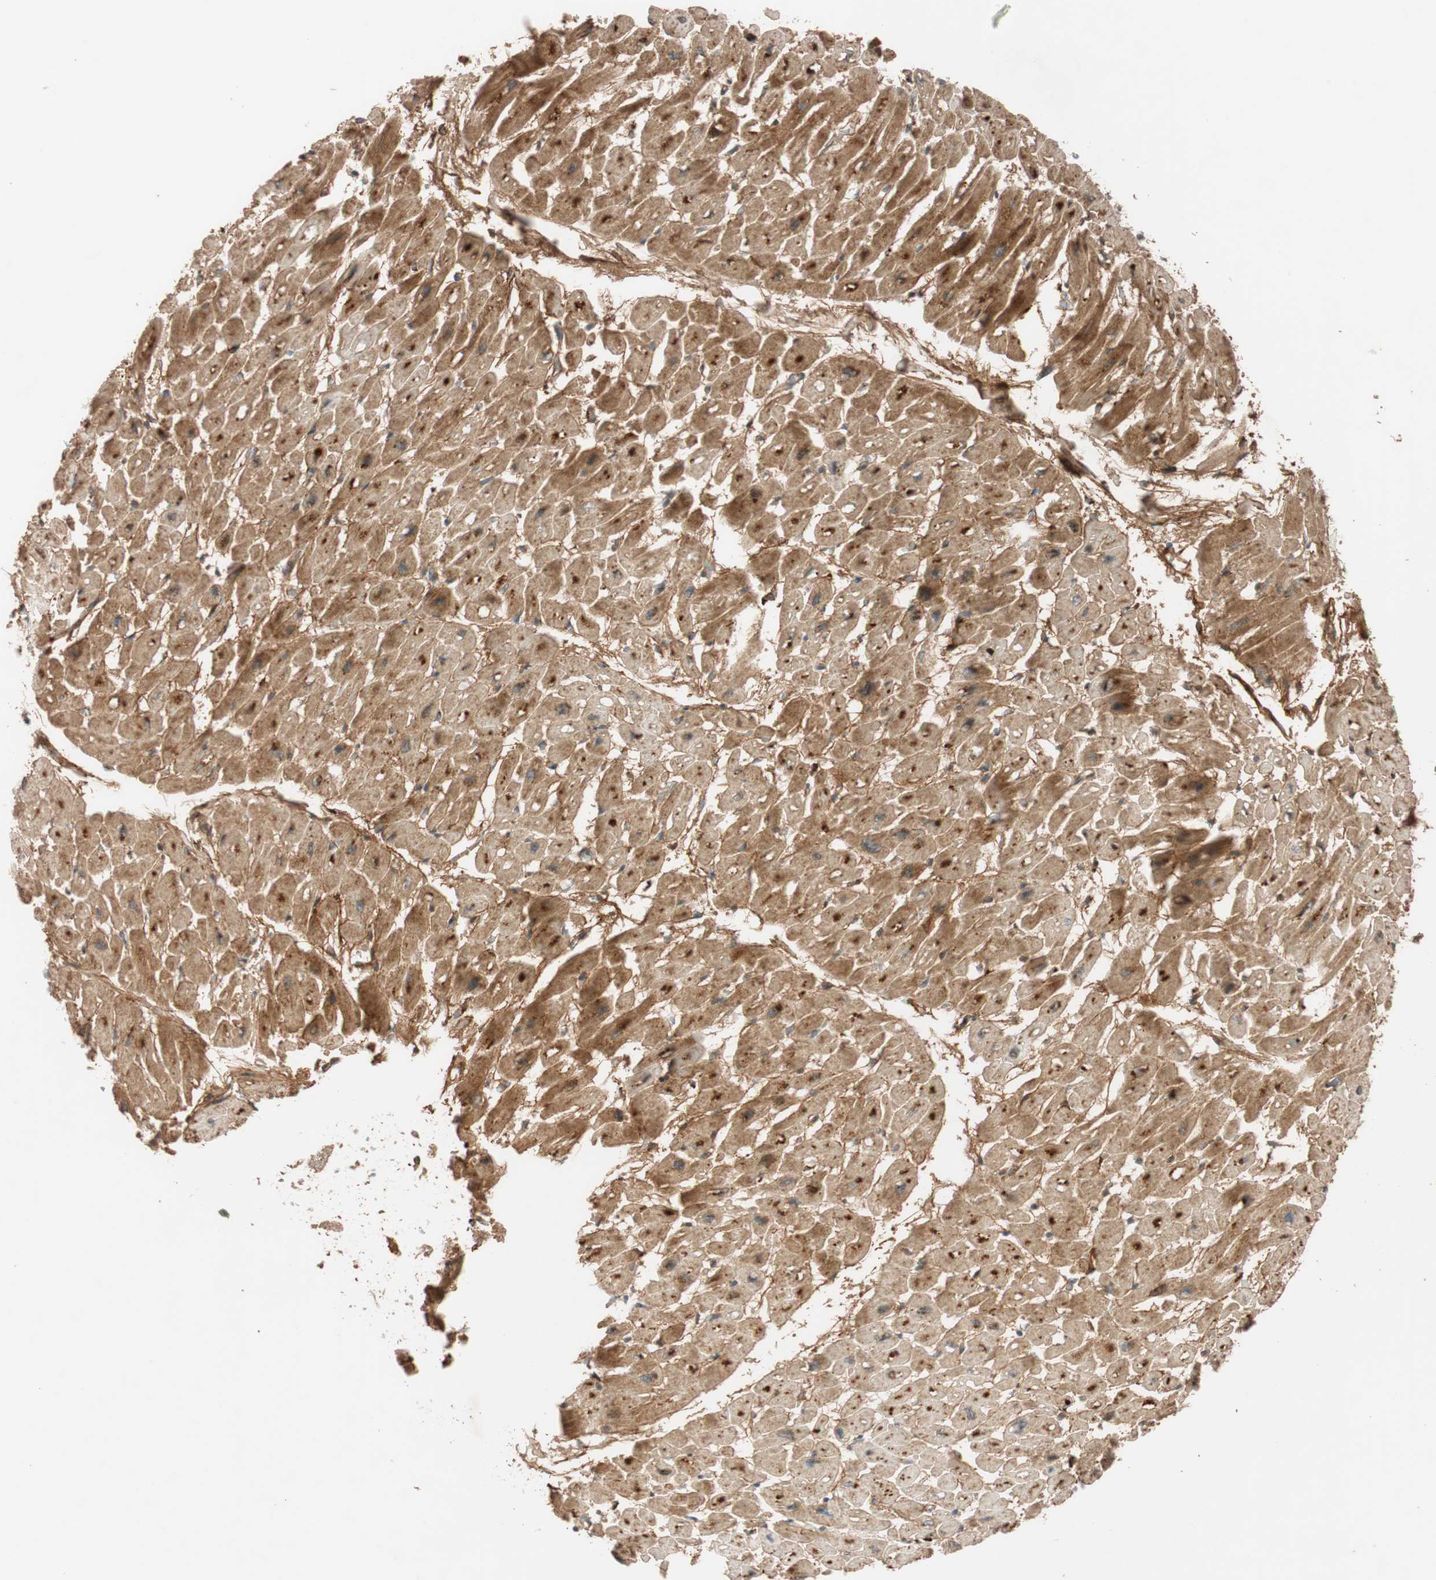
{"staining": {"intensity": "strong", "quantity": ">75%", "location": "cytoplasmic/membranous"}, "tissue": "heart muscle", "cell_type": "Cardiomyocytes", "image_type": "normal", "snomed": [{"axis": "morphology", "description": "Normal tissue, NOS"}, {"axis": "topography", "description": "Heart"}], "caption": "IHC staining of normal heart muscle, which reveals high levels of strong cytoplasmic/membranous expression in about >75% of cardiomyocytes indicating strong cytoplasmic/membranous protein staining. The staining was performed using DAB (brown) for protein detection and nuclei were counterstained in hematoxylin (blue).", "gene": "EPHA6", "patient": {"sex": "male", "age": 45}}